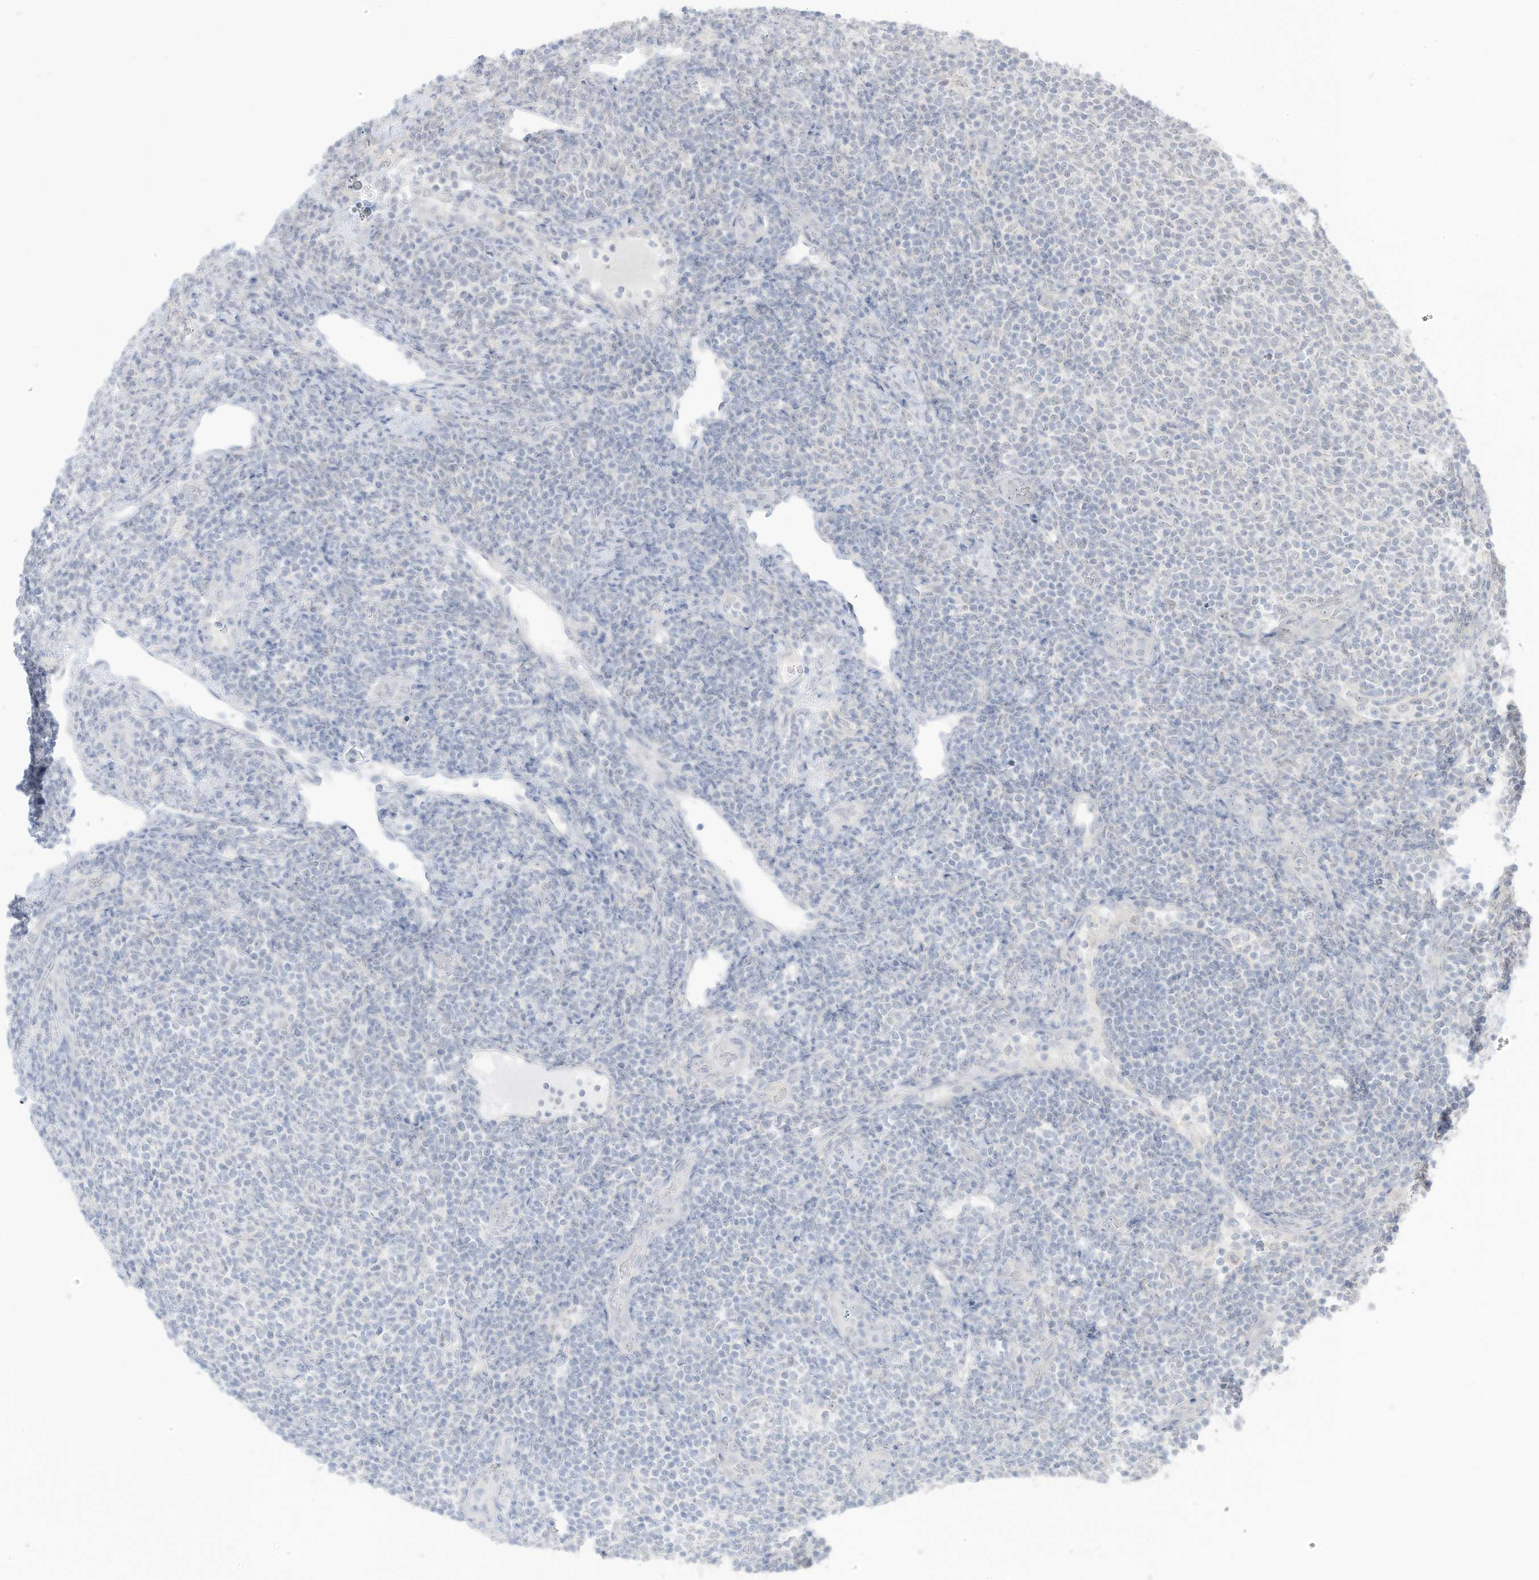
{"staining": {"intensity": "negative", "quantity": "none", "location": "none"}, "tissue": "lymphoma", "cell_type": "Tumor cells", "image_type": "cancer", "snomed": [{"axis": "morphology", "description": "Malignant lymphoma, non-Hodgkin's type, Low grade"}, {"axis": "topography", "description": "Lymph node"}], "caption": "Protein analysis of lymphoma demonstrates no significant staining in tumor cells. Nuclei are stained in blue.", "gene": "OGT", "patient": {"sex": "male", "age": 66}}